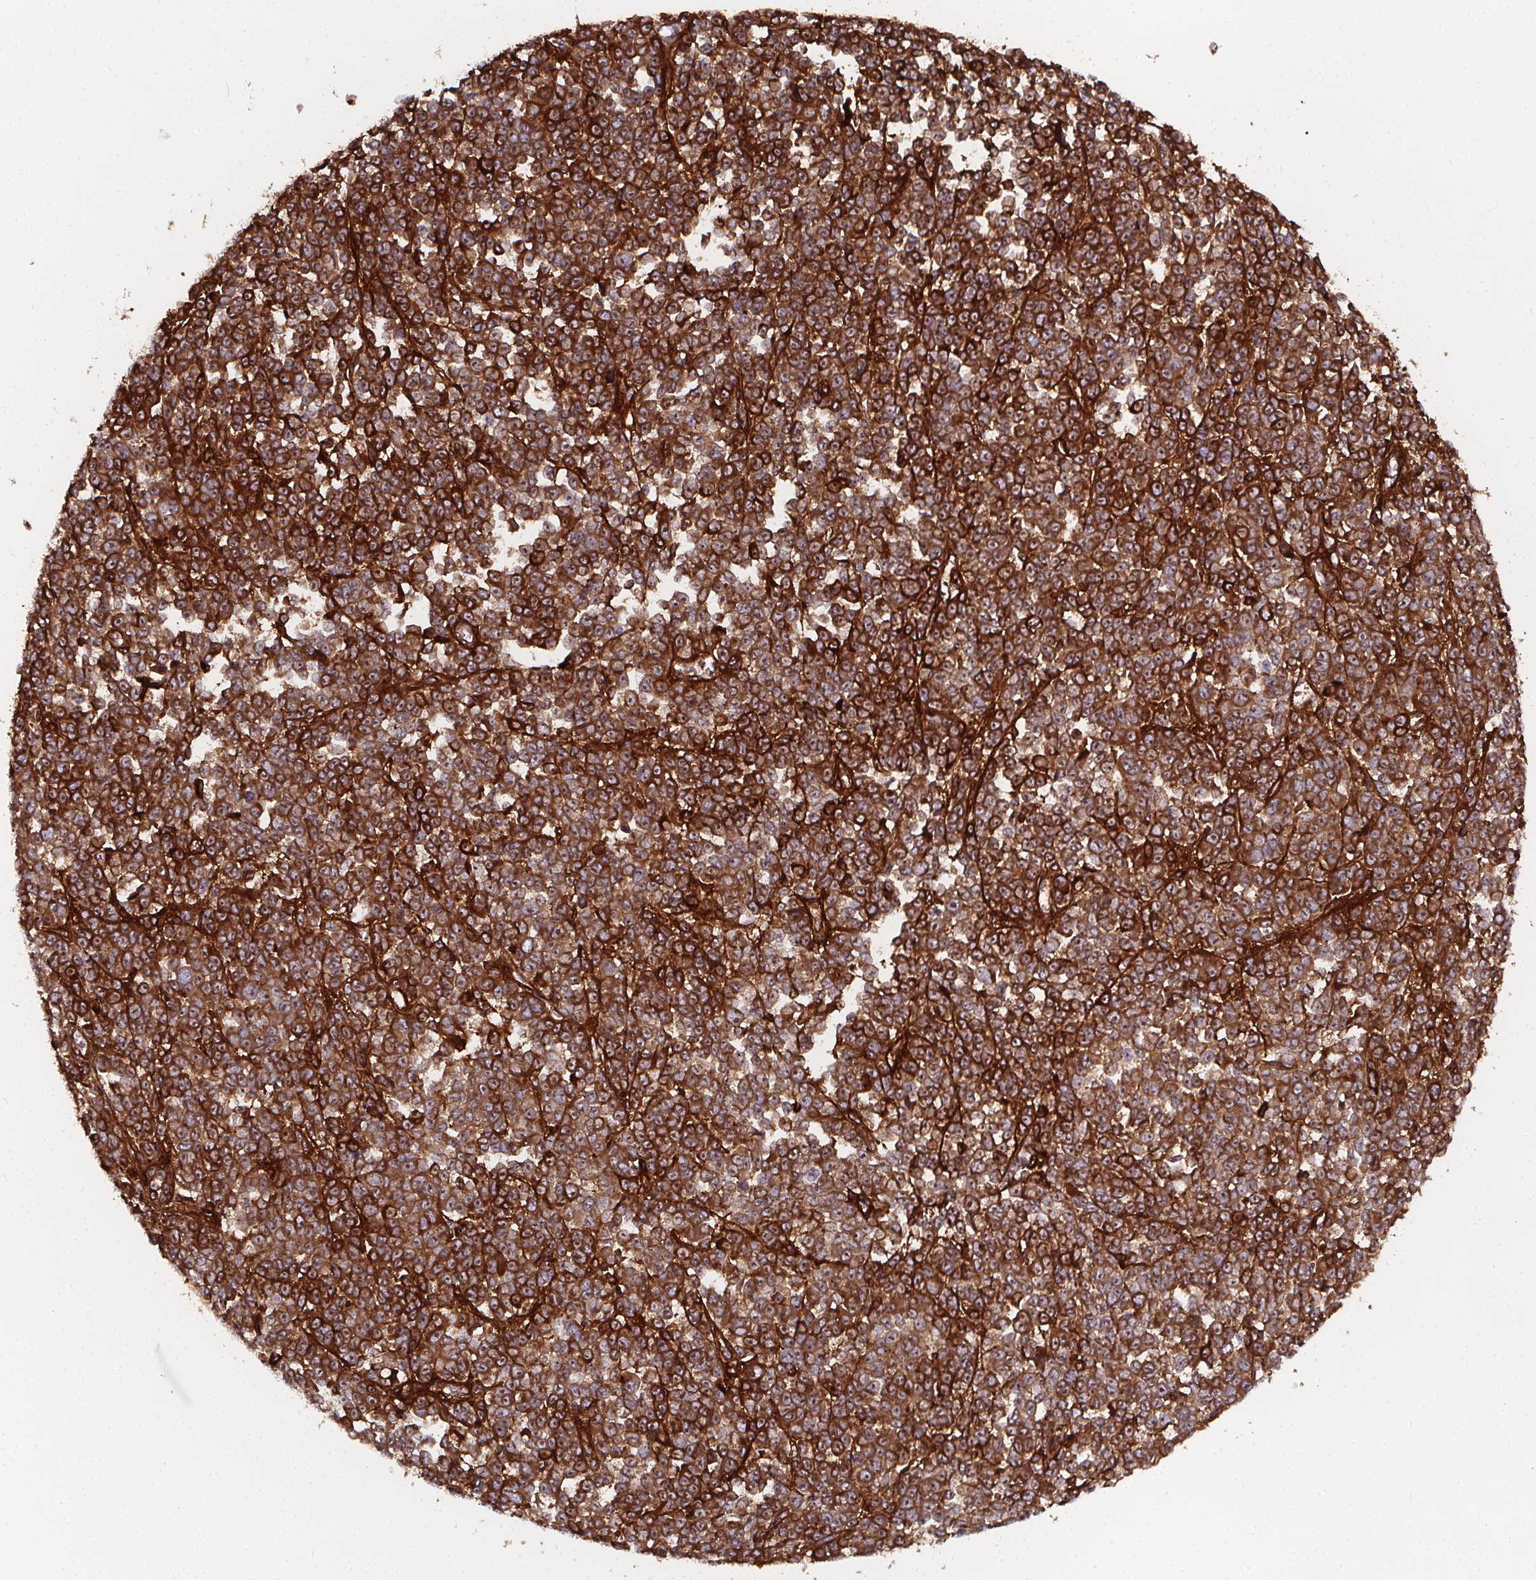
{"staining": {"intensity": "strong", "quantity": ">75%", "location": "cytoplasmic/membranous"}, "tissue": "melanoma", "cell_type": "Tumor cells", "image_type": "cancer", "snomed": [{"axis": "morphology", "description": "Malignant melanoma, NOS"}, {"axis": "topography", "description": "Skin"}], "caption": "Immunohistochemistry (IHC) of malignant melanoma demonstrates high levels of strong cytoplasmic/membranous staining in about >75% of tumor cells.", "gene": "AEBP1", "patient": {"sex": "female", "age": 95}}